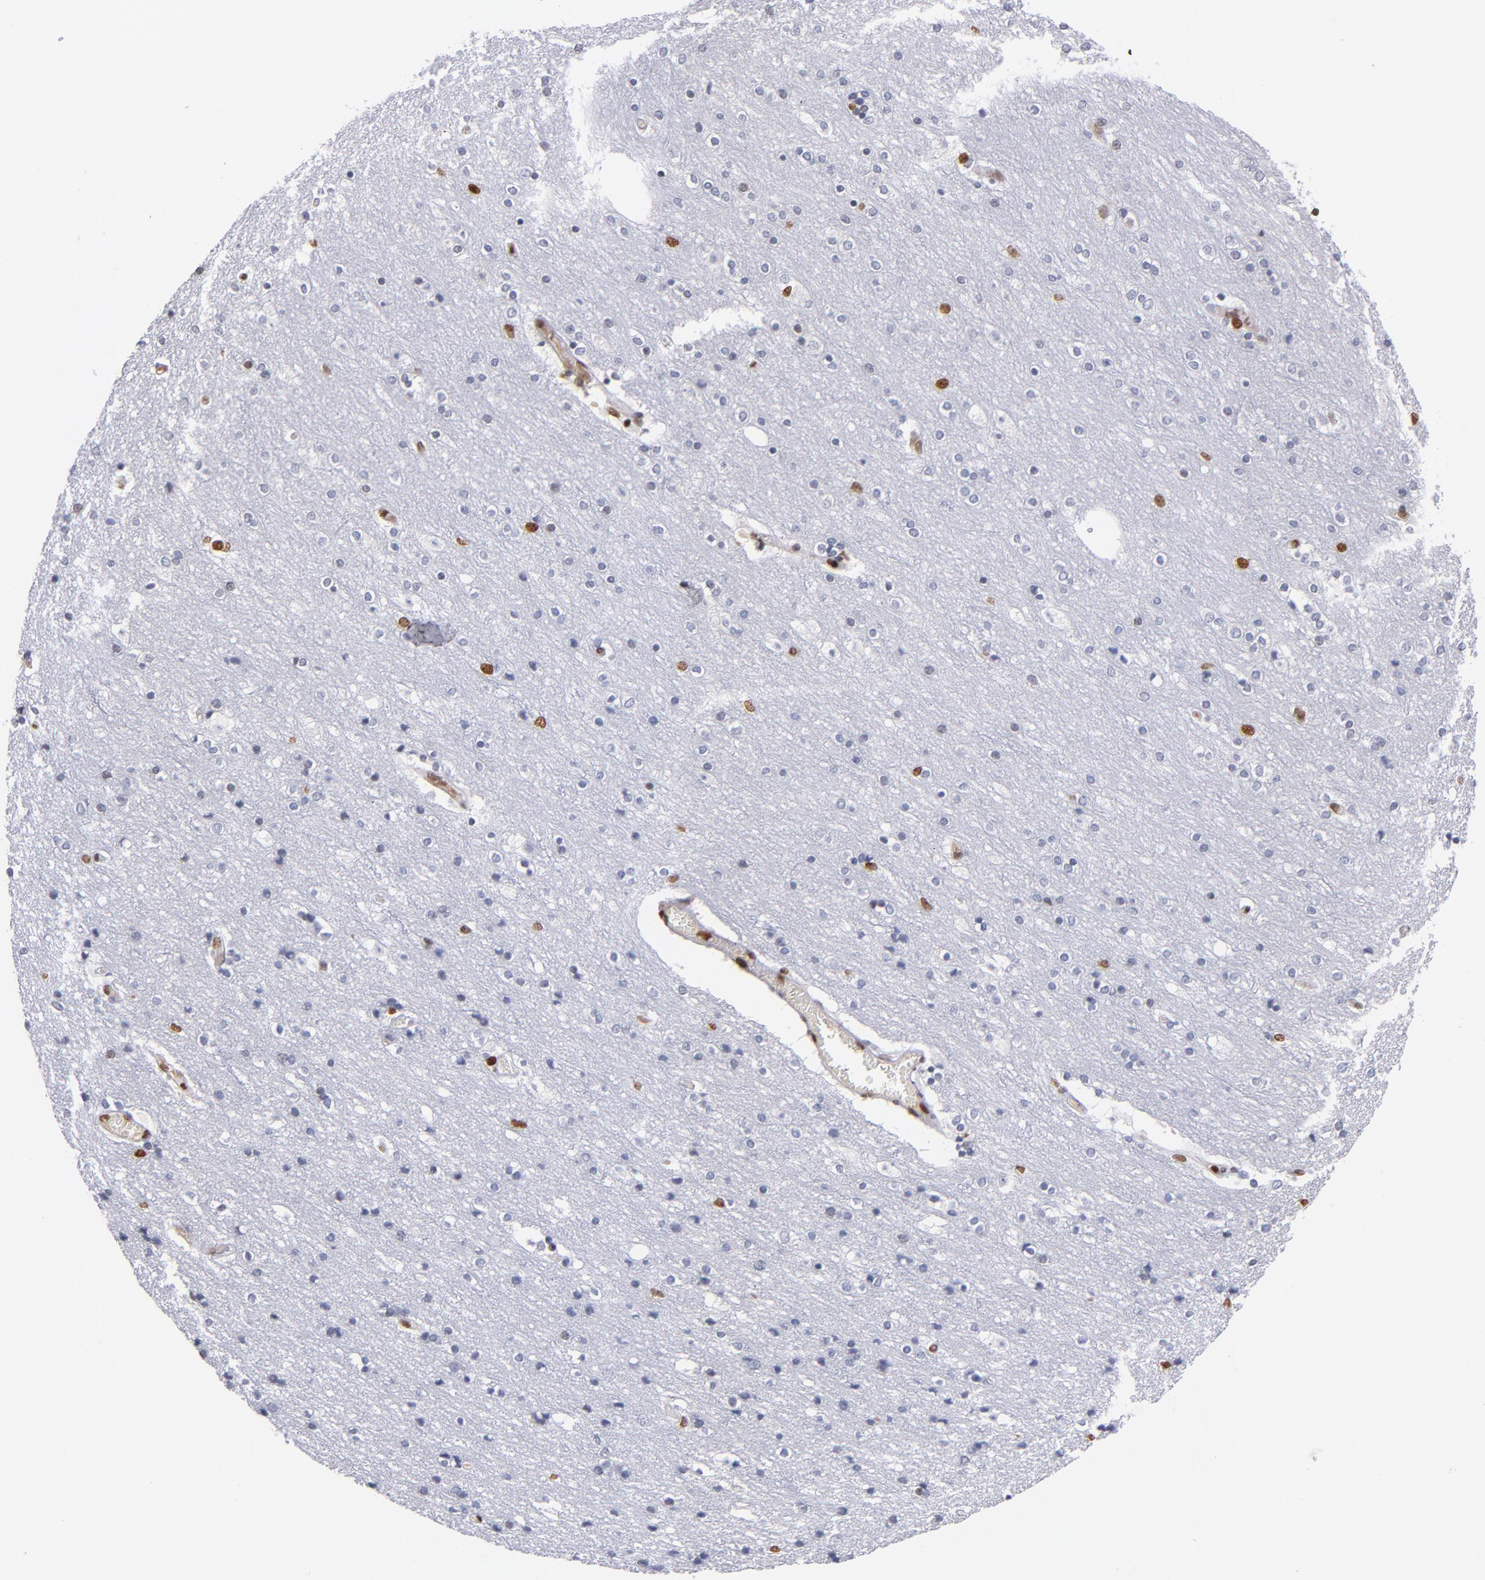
{"staining": {"intensity": "moderate", "quantity": "25%-75%", "location": "nuclear"}, "tissue": "cerebral cortex", "cell_type": "Endothelial cells", "image_type": "normal", "snomed": [{"axis": "morphology", "description": "Normal tissue, NOS"}, {"axis": "topography", "description": "Cerebral cortex"}], "caption": "Brown immunohistochemical staining in normal human cerebral cortex exhibits moderate nuclear positivity in approximately 25%-75% of endothelial cells.", "gene": "IFI16", "patient": {"sex": "female", "age": 54}}